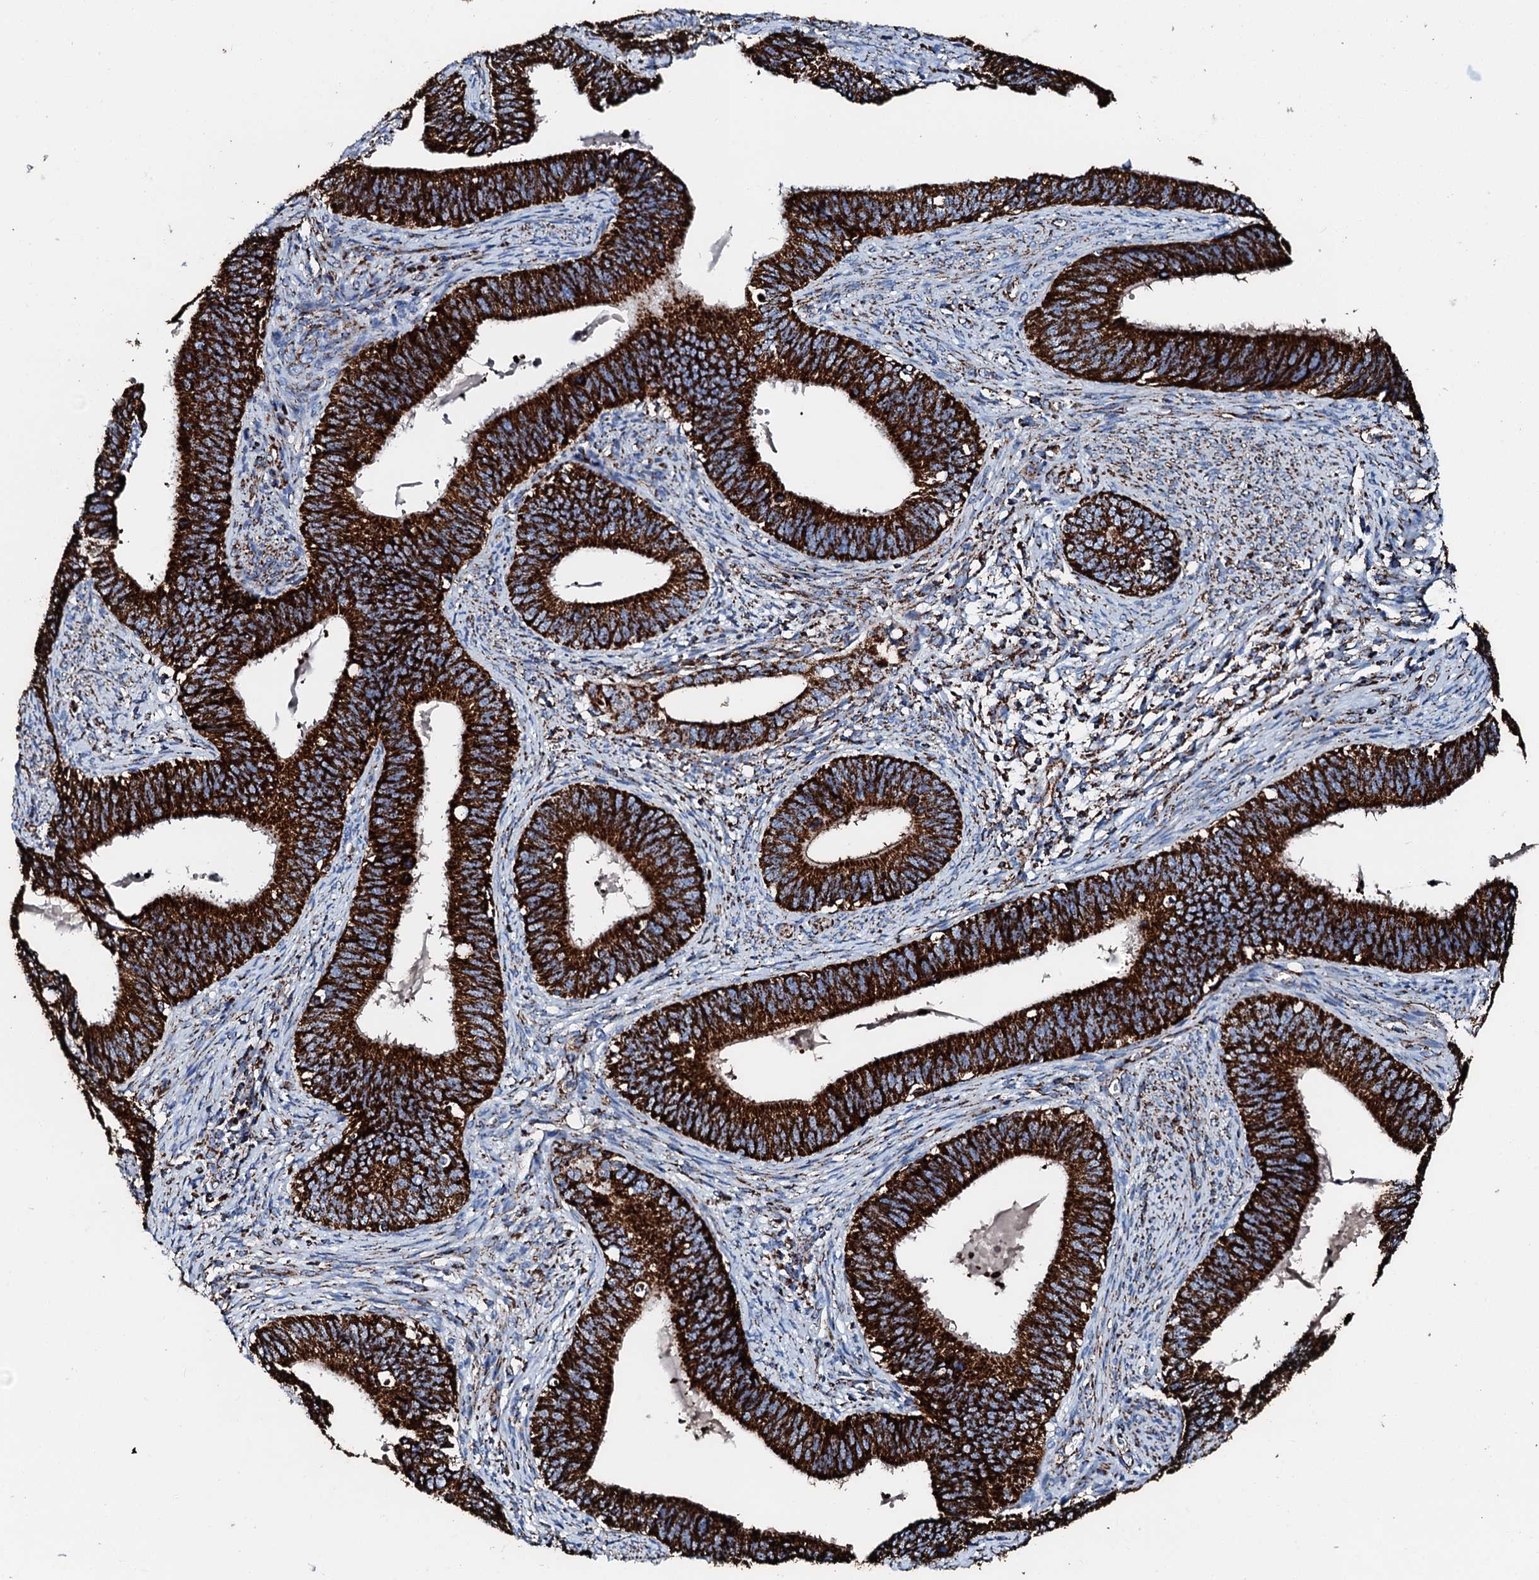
{"staining": {"intensity": "strong", "quantity": ">75%", "location": "cytoplasmic/membranous"}, "tissue": "cervical cancer", "cell_type": "Tumor cells", "image_type": "cancer", "snomed": [{"axis": "morphology", "description": "Adenocarcinoma, NOS"}, {"axis": "topography", "description": "Cervix"}], "caption": "Immunohistochemical staining of cervical cancer (adenocarcinoma) exhibits strong cytoplasmic/membranous protein expression in approximately >75% of tumor cells. The protein is stained brown, and the nuclei are stained in blue (DAB IHC with brightfield microscopy, high magnification).", "gene": "HADH", "patient": {"sex": "female", "age": 42}}